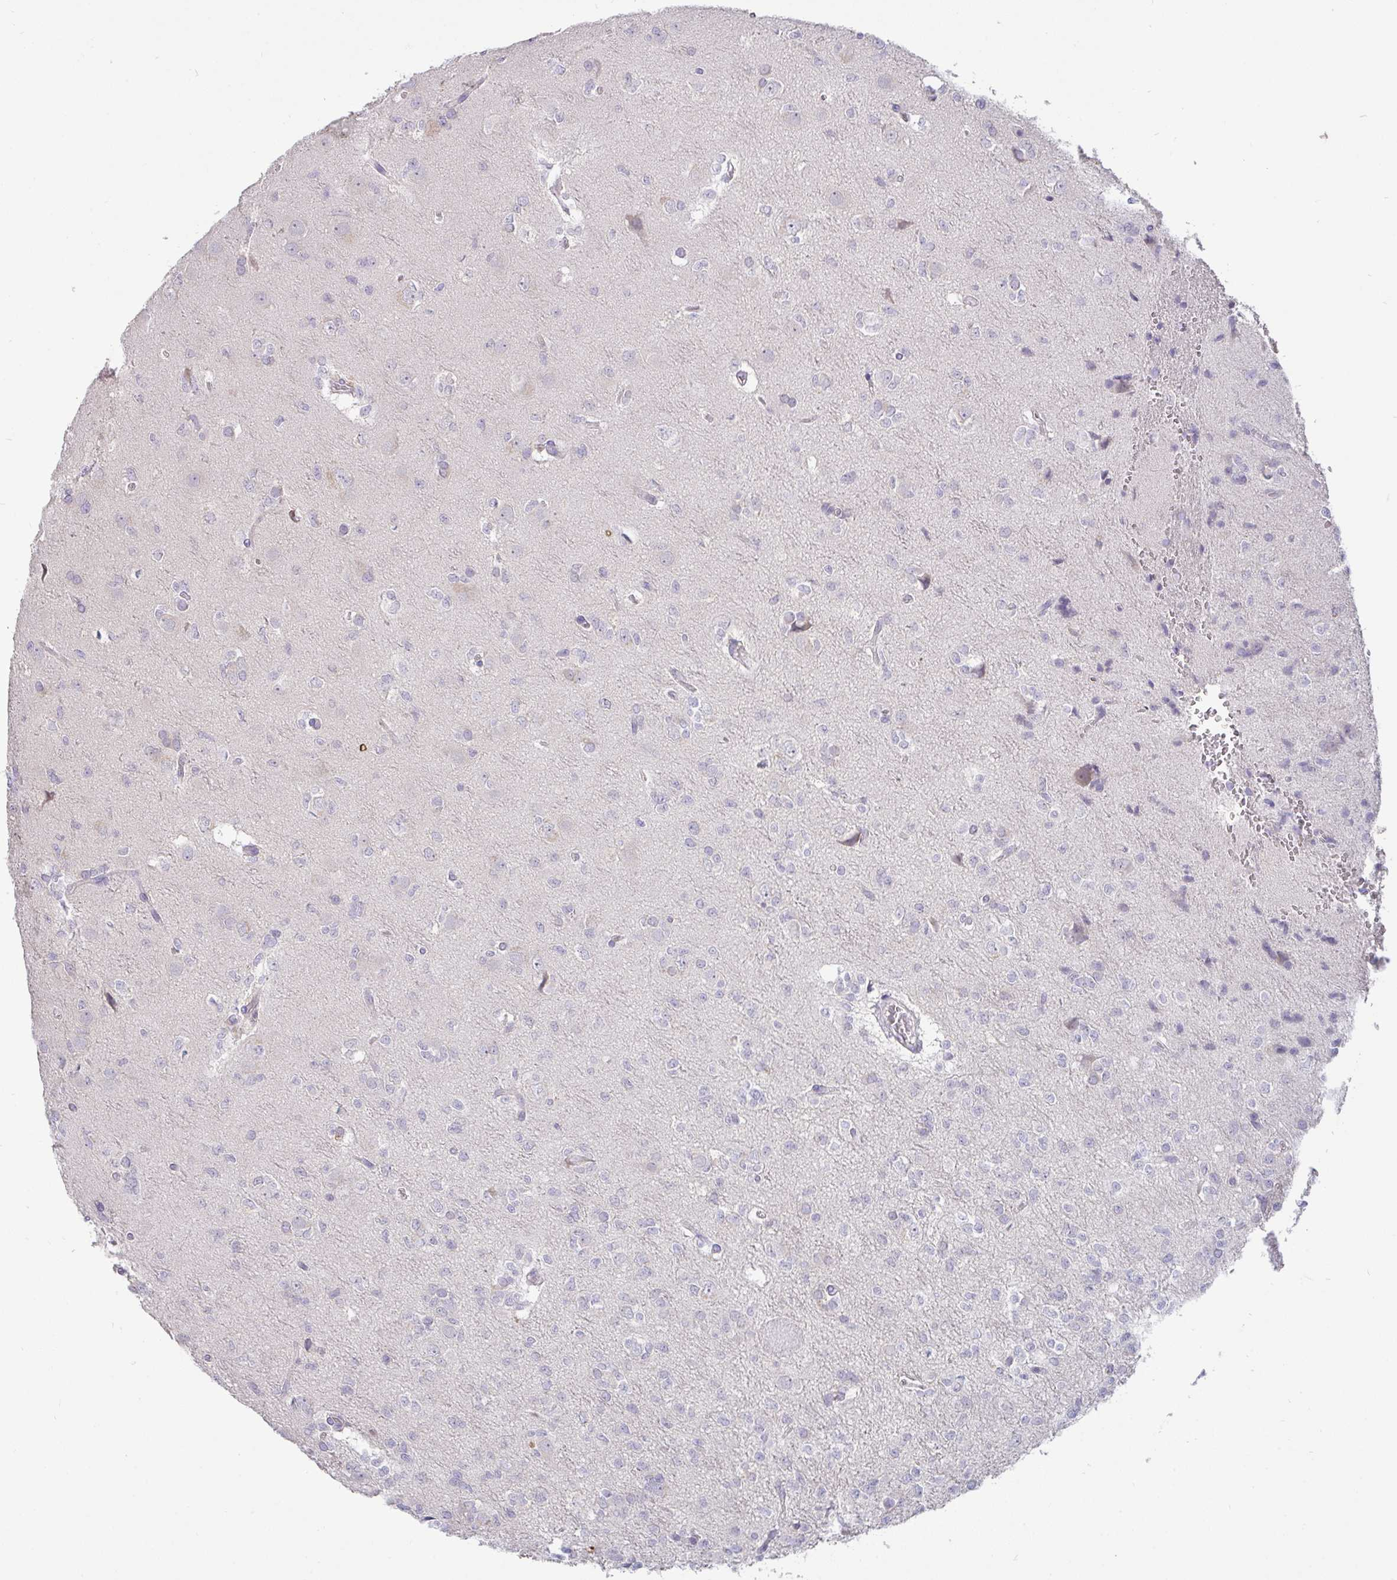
{"staining": {"intensity": "negative", "quantity": "none", "location": "none"}, "tissue": "glioma", "cell_type": "Tumor cells", "image_type": "cancer", "snomed": [{"axis": "morphology", "description": "Glioma, malignant, Low grade"}, {"axis": "topography", "description": "Brain"}], "caption": "Micrograph shows no significant protein positivity in tumor cells of glioma.", "gene": "TMEM41A", "patient": {"sex": "female", "age": 33}}